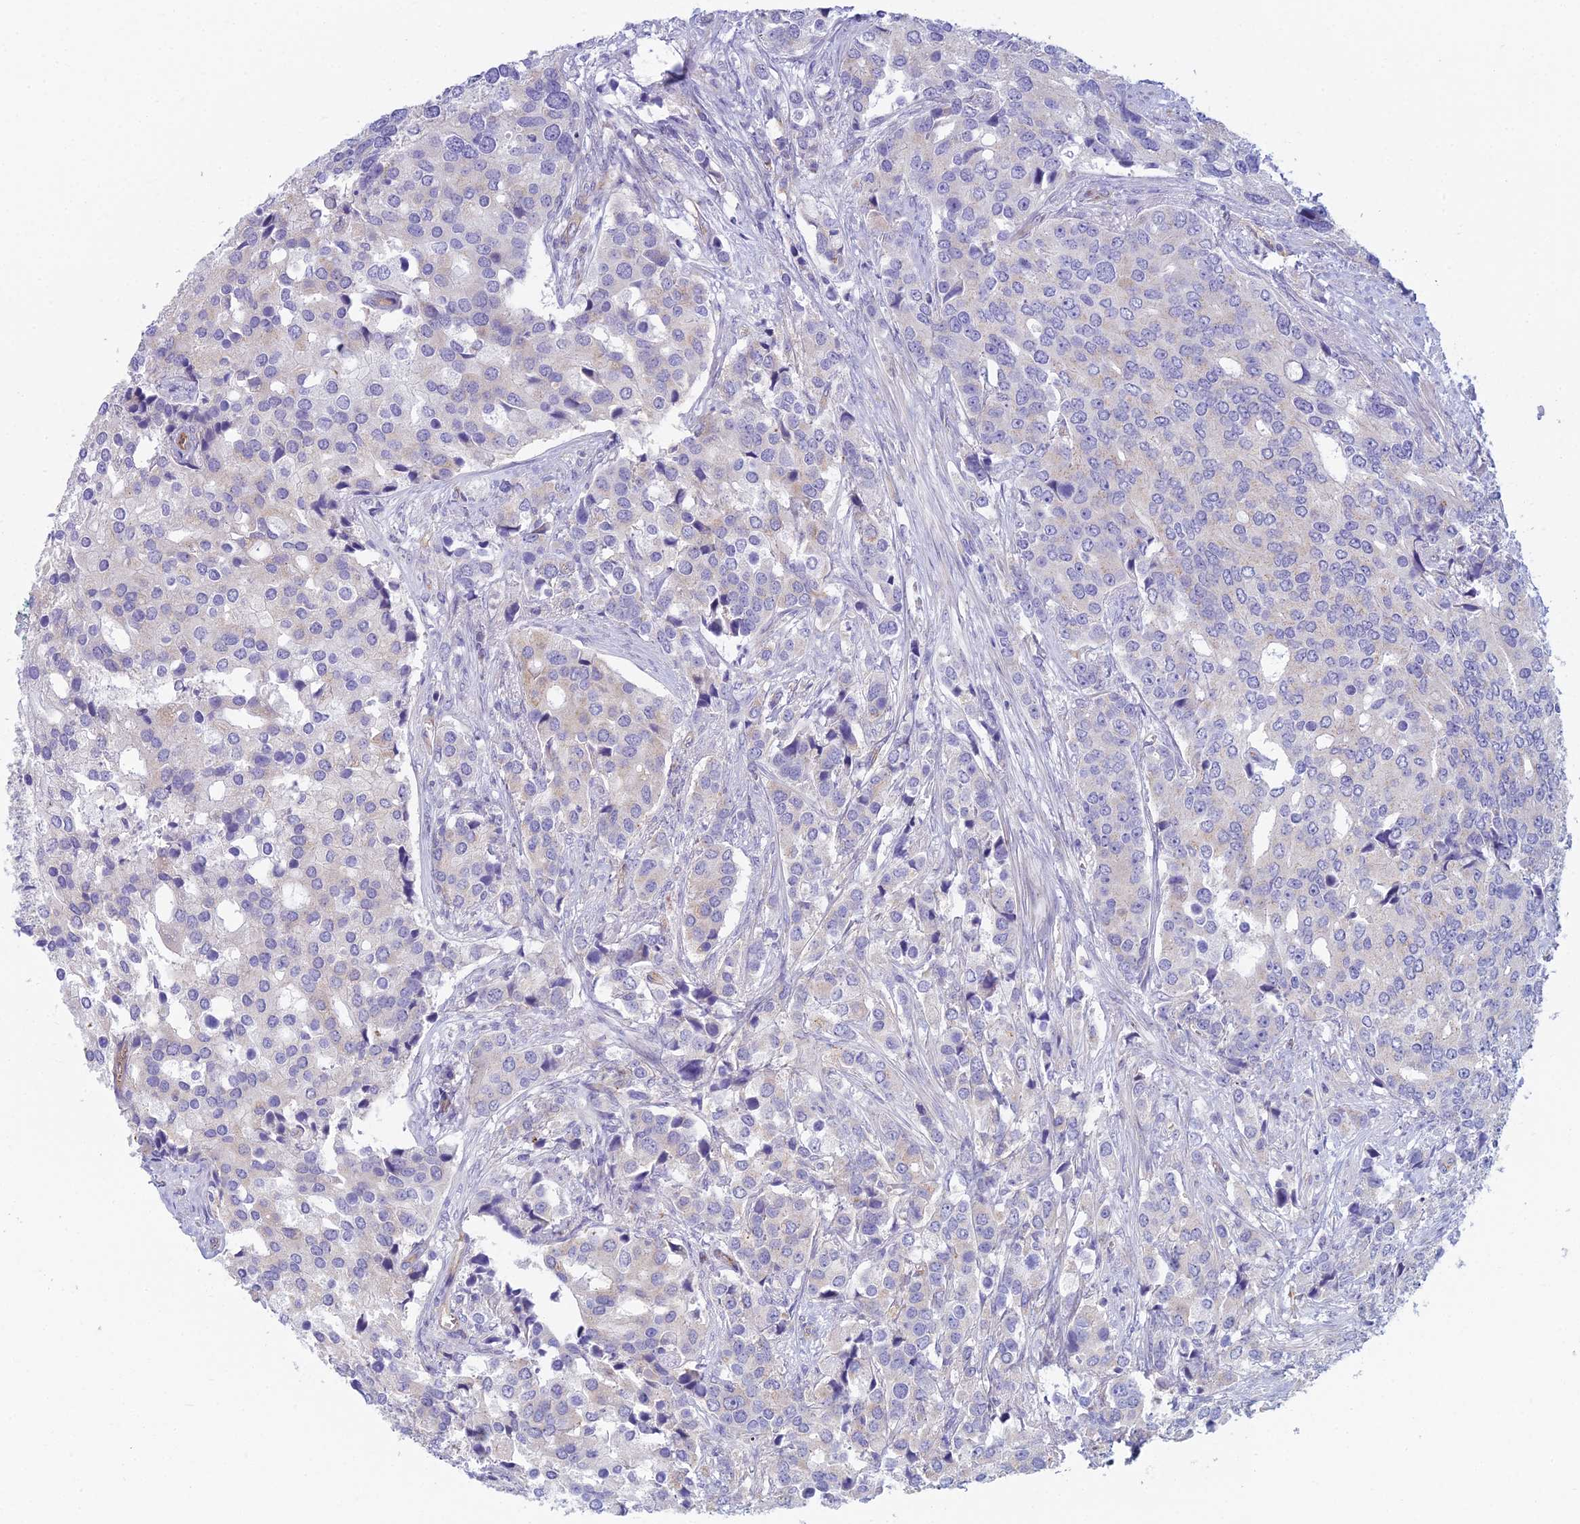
{"staining": {"intensity": "negative", "quantity": "none", "location": "none"}, "tissue": "prostate cancer", "cell_type": "Tumor cells", "image_type": "cancer", "snomed": [{"axis": "morphology", "description": "Adenocarcinoma, High grade"}, {"axis": "topography", "description": "Prostate"}], "caption": "Immunohistochemistry of adenocarcinoma (high-grade) (prostate) displays no expression in tumor cells. The staining is performed using DAB brown chromogen with nuclei counter-stained in using hematoxylin.", "gene": "ZNF564", "patient": {"sex": "male", "age": 62}}